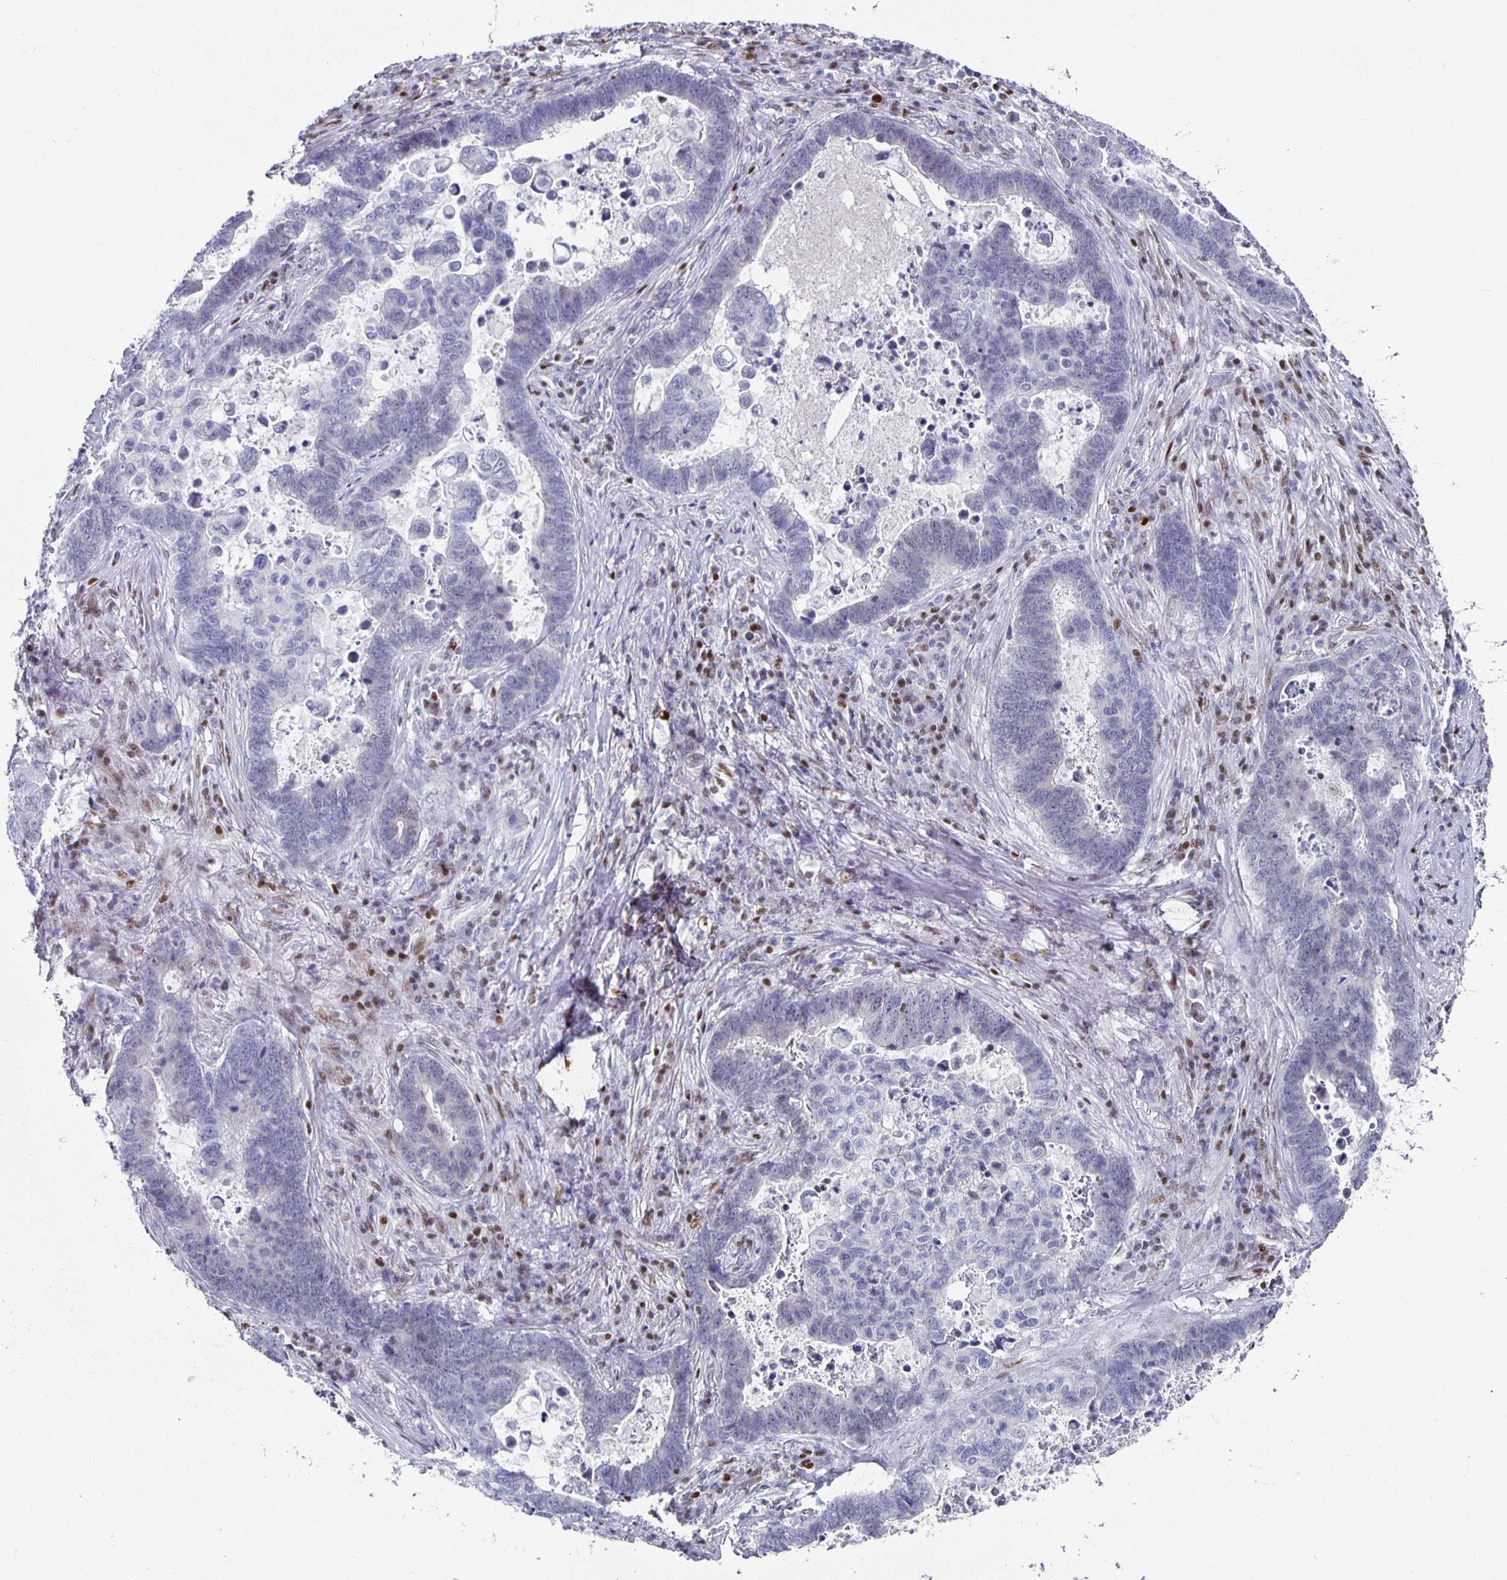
{"staining": {"intensity": "negative", "quantity": "none", "location": "none"}, "tissue": "lung cancer", "cell_type": "Tumor cells", "image_type": "cancer", "snomed": [{"axis": "morphology", "description": "Aneuploidy"}, {"axis": "morphology", "description": "Adenocarcinoma, NOS"}, {"axis": "morphology", "description": "Adenocarcinoma primary or metastatic"}, {"axis": "topography", "description": "Lung"}], "caption": "Lung cancer was stained to show a protein in brown. There is no significant expression in tumor cells.", "gene": "RUNX2", "patient": {"sex": "female", "age": 75}}